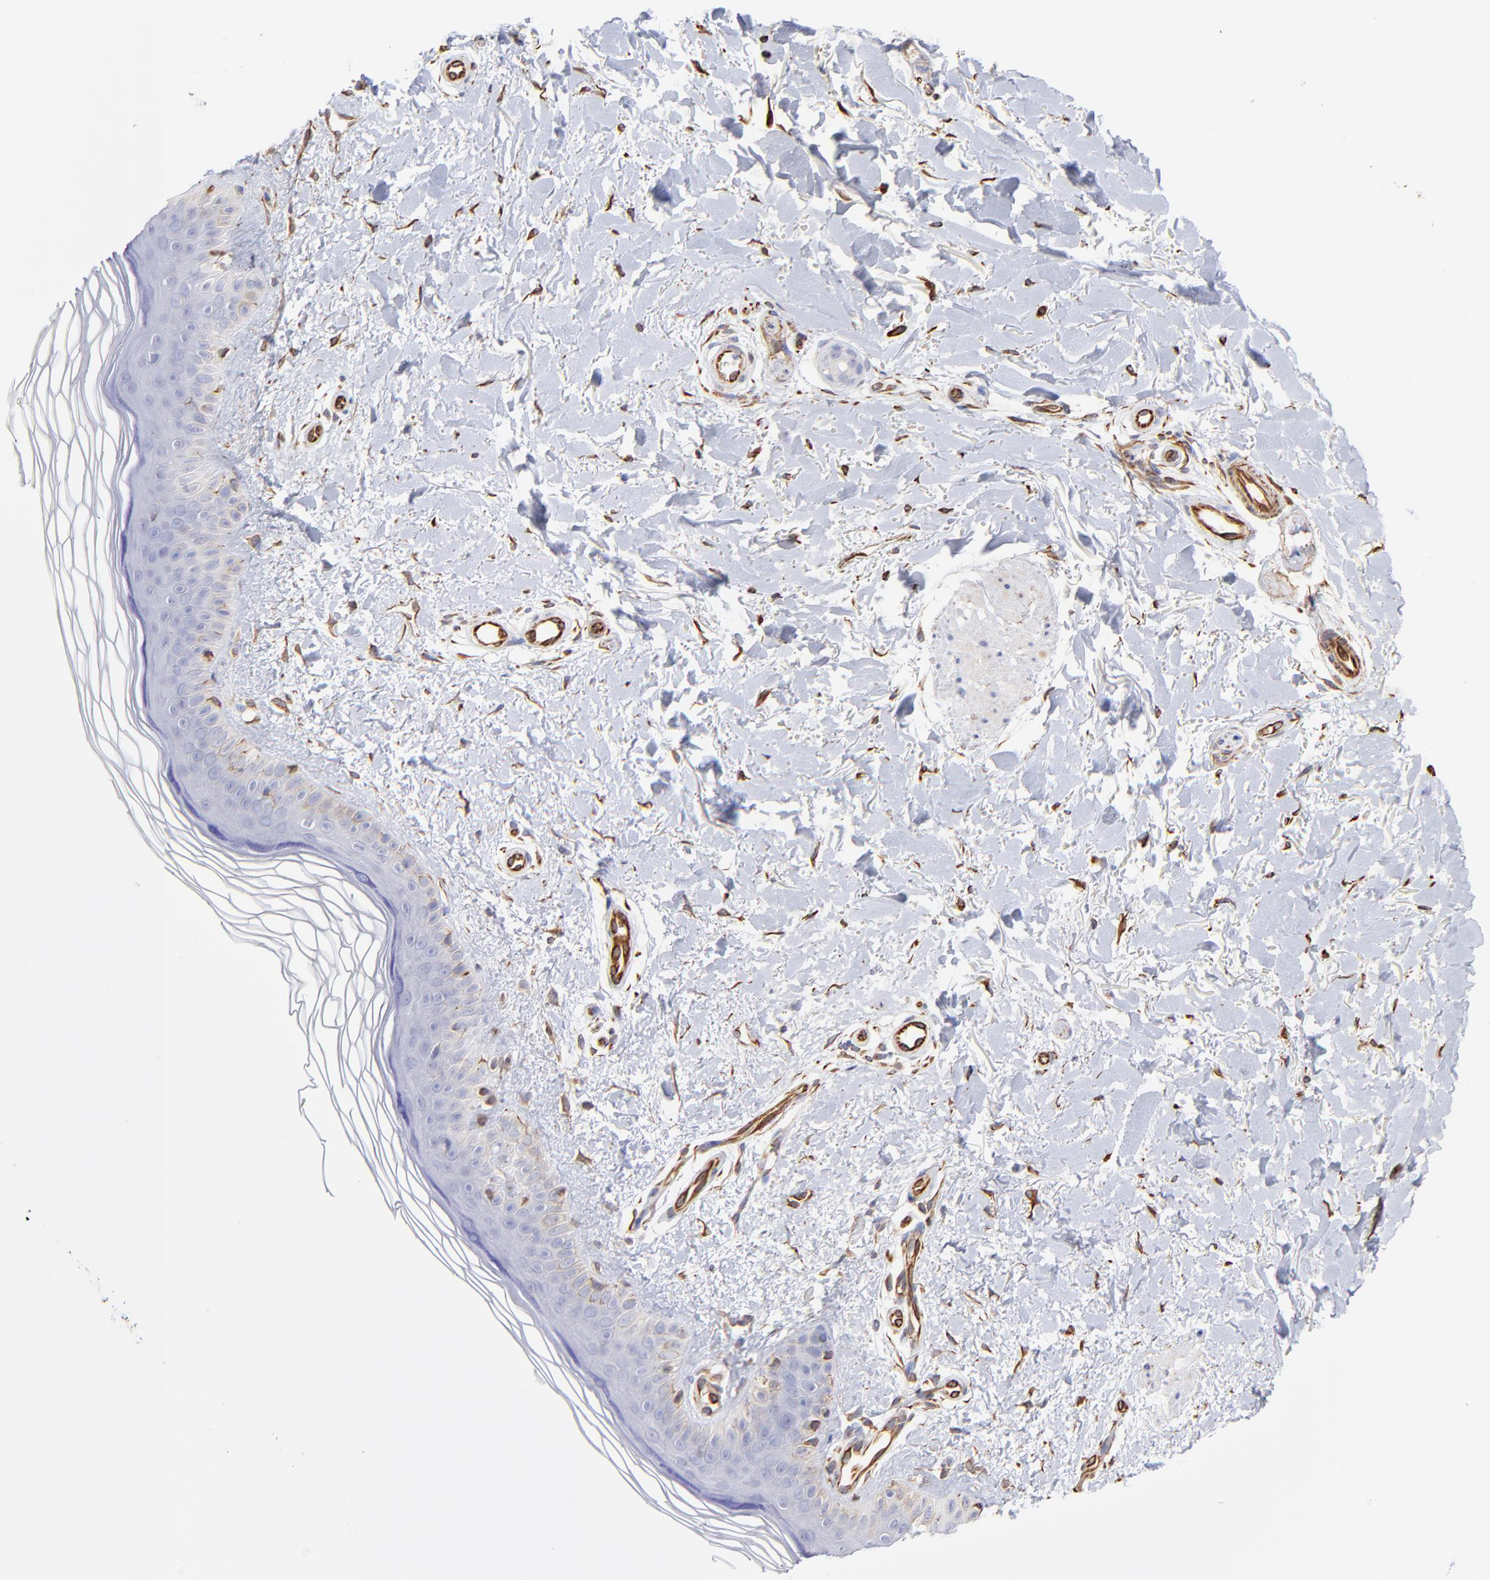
{"staining": {"intensity": "moderate", "quantity": ">75%", "location": "cytoplasmic/membranous"}, "tissue": "skin", "cell_type": "Fibroblasts", "image_type": "normal", "snomed": [{"axis": "morphology", "description": "Normal tissue, NOS"}, {"axis": "topography", "description": "Skin"}], "caption": "Normal skin was stained to show a protein in brown. There is medium levels of moderate cytoplasmic/membranous positivity in approximately >75% of fibroblasts.", "gene": "COX8C", "patient": {"sex": "female", "age": 19}}